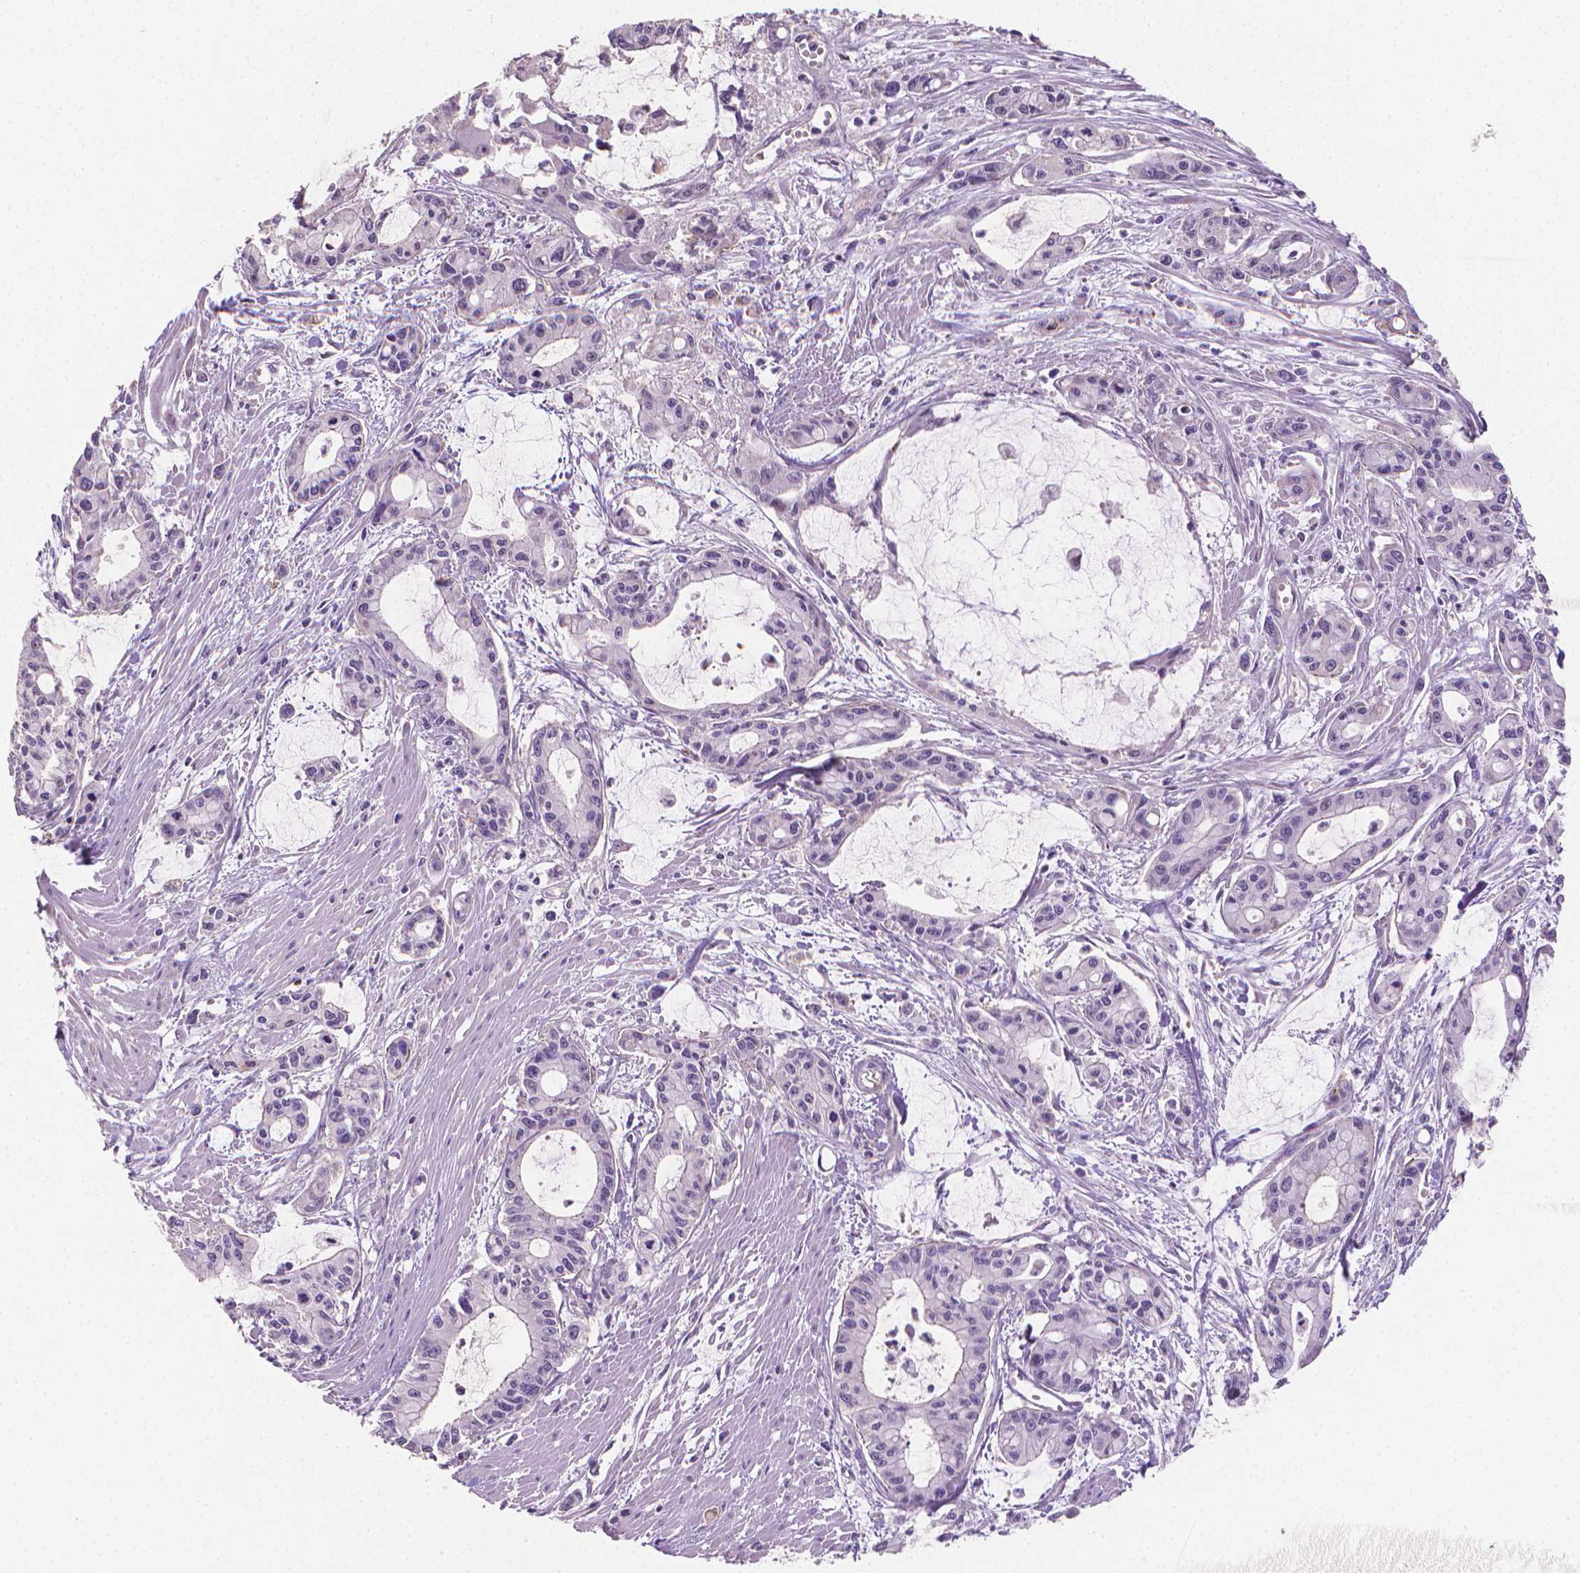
{"staining": {"intensity": "negative", "quantity": "none", "location": "none"}, "tissue": "pancreatic cancer", "cell_type": "Tumor cells", "image_type": "cancer", "snomed": [{"axis": "morphology", "description": "Adenocarcinoma, NOS"}, {"axis": "topography", "description": "Pancreas"}], "caption": "IHC of pancreatic cancer (adenocarcinoma) reveals no positivity in tumor cells. The staining is performed using DAB brown chromogen with nuclei counter-stained in using hematoxylin.", "gene": "CLXN", "patient": {"sex": "male", "age": 48}}